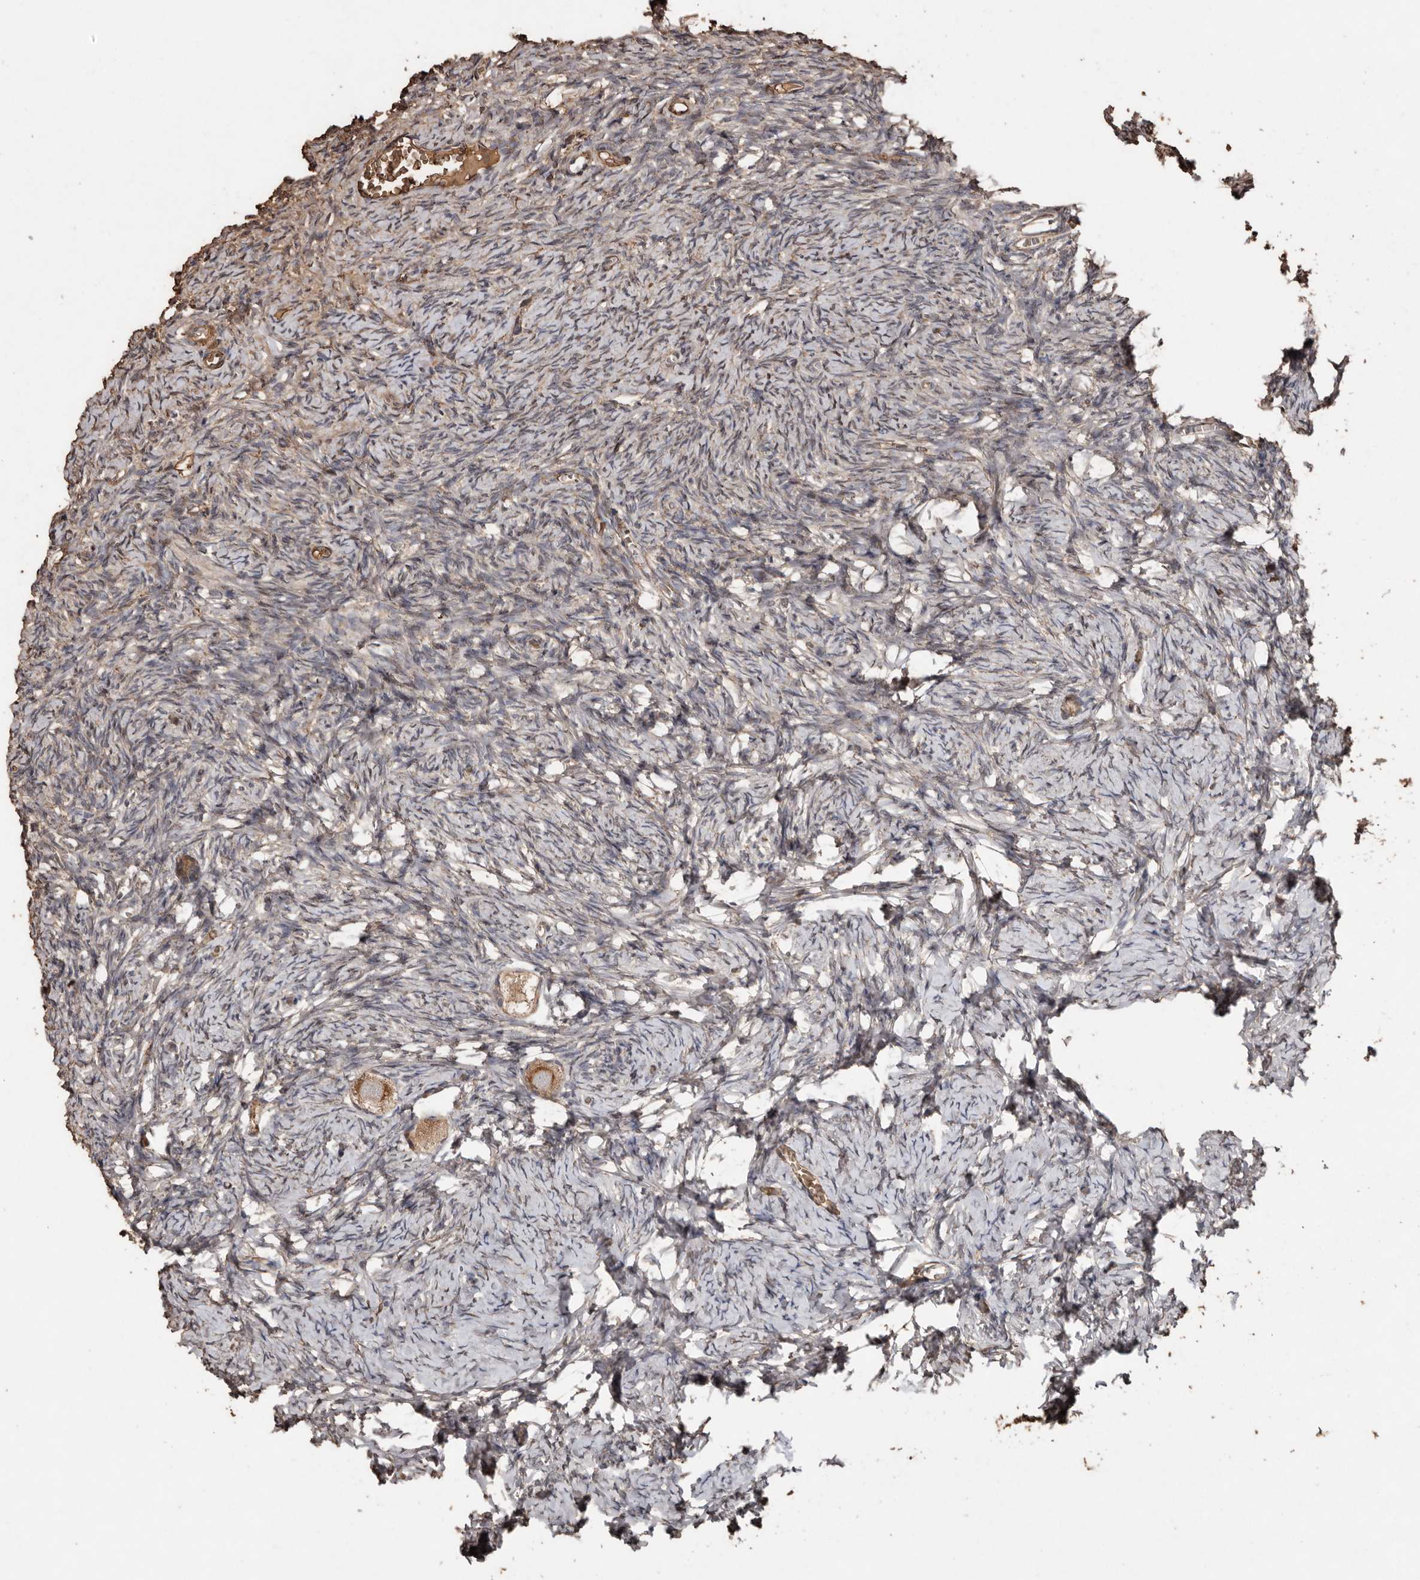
{"staining": {"intensity": "moderate", "quantity": ">75%", "location": "cytoplasmic/membranous"}, "tissue": "ovary", "cell_type": "Follicle cells", "image_type": "normal", "snomed": [{"axis": "morphology", "description": "Normal tissue, NOS"}, {"axis": "topography", "description": "Ovary"}], "caption": "A photomicrograph showing moderate cytoplasmic/membranous staining in approximately >75% of follicle cells in benign ovary, as visualized by brown immunohistochemical staining.", "gene": "RANBP17", "patient": {"sex": "female", "age": 27}}